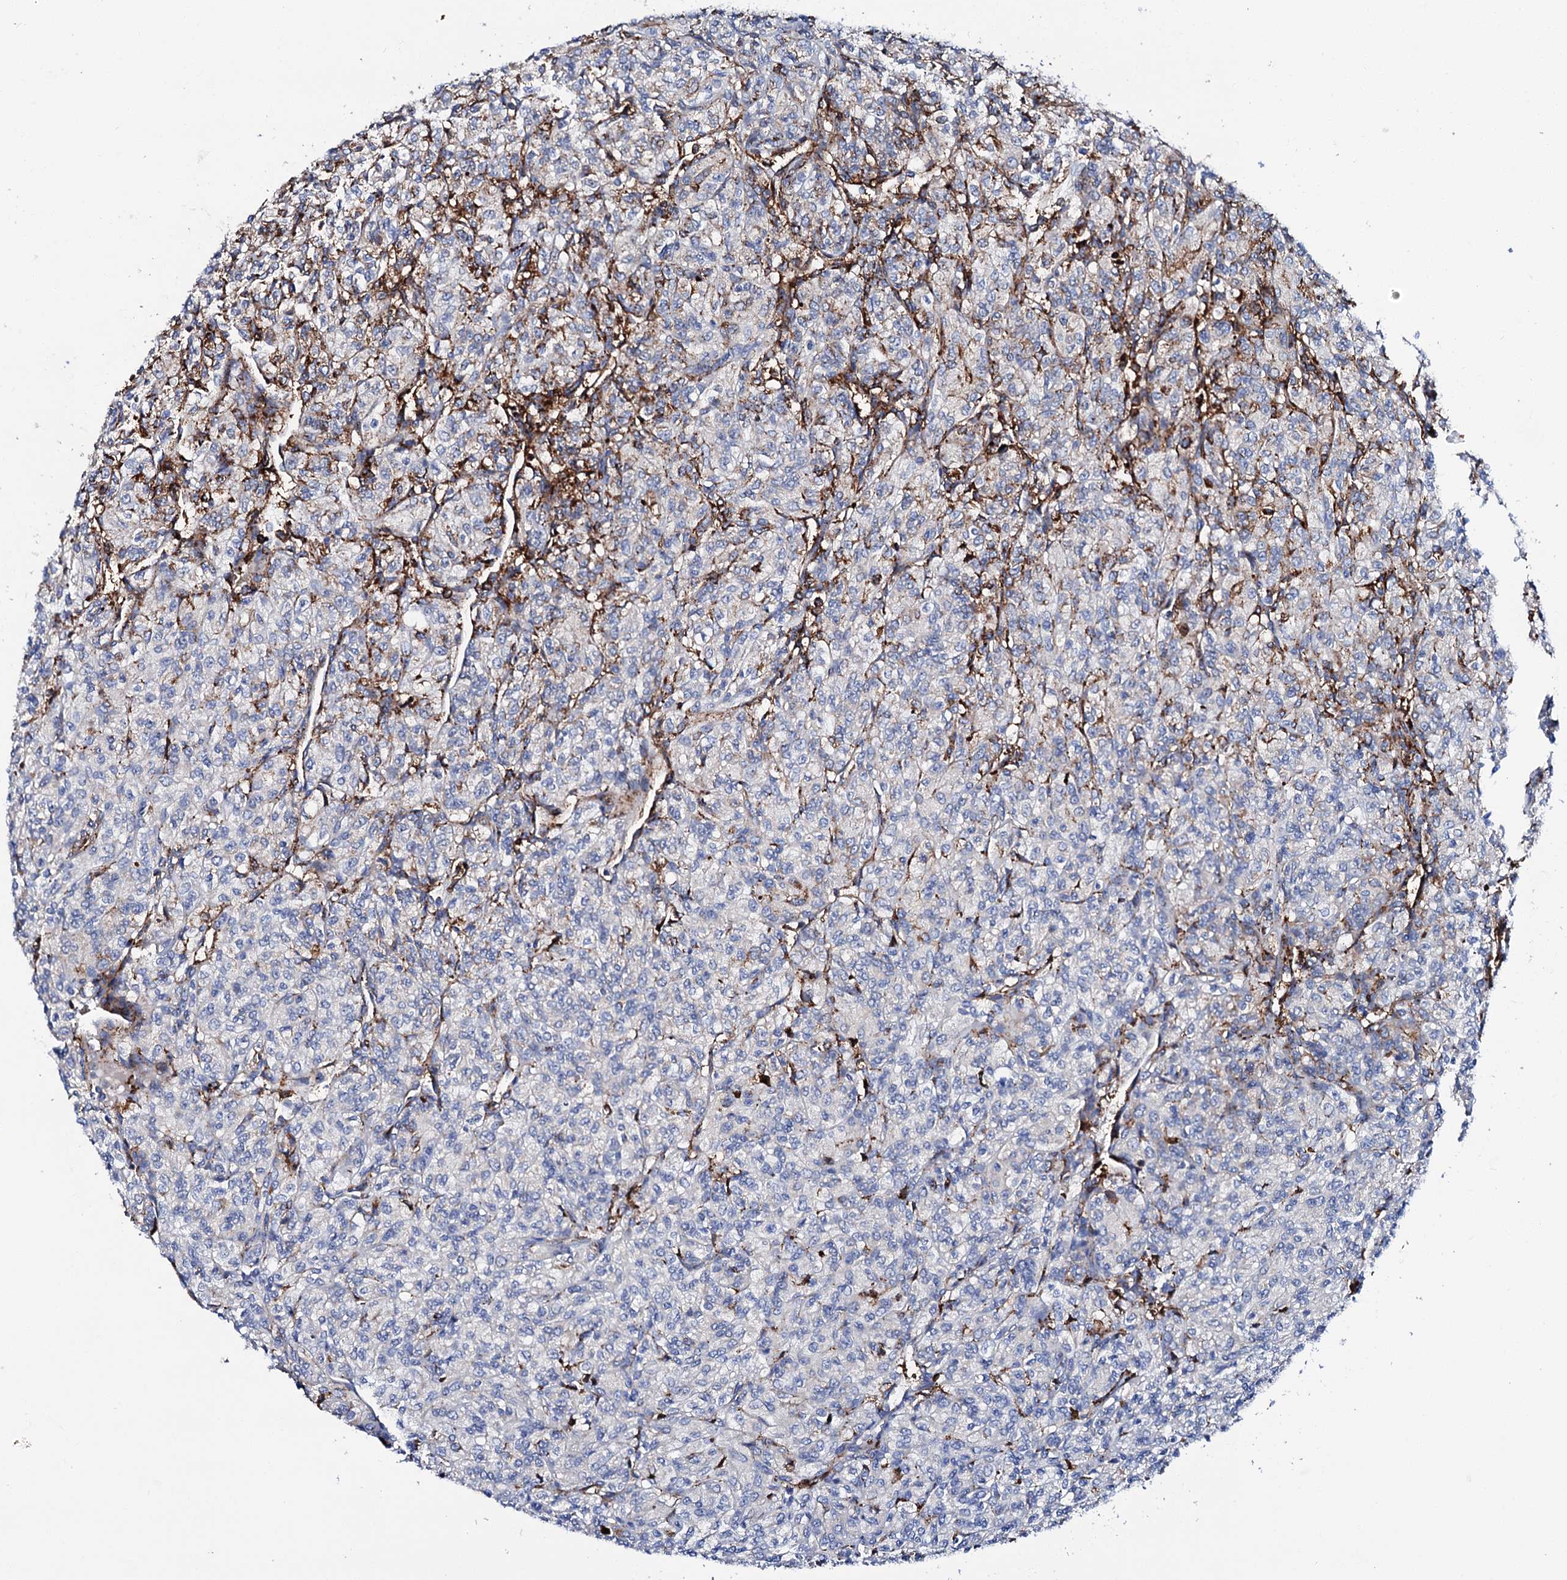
{"staining": {"intensity": "weak", "quantity": "<25%", "location": "cytoplasmic/membranous"}, "tissue": "renal cancer", "cell_type": "Tumor cells", "image_type": "cancer", "snomed": [{"axis": "morphology", "description": "Adenocarcinoma, NOS"}, {"axis": "topography", "description": "Kidney"}], "caption": "IHC histopathology image of neoplastic tissue: adenocarcinoma (renal) stained with DAB (3,3'-diaminobenzidine) shows no significant protein staining in tumor cells.", "gene": "MED13L", "patient": {"sex": "male", "age": 77}}